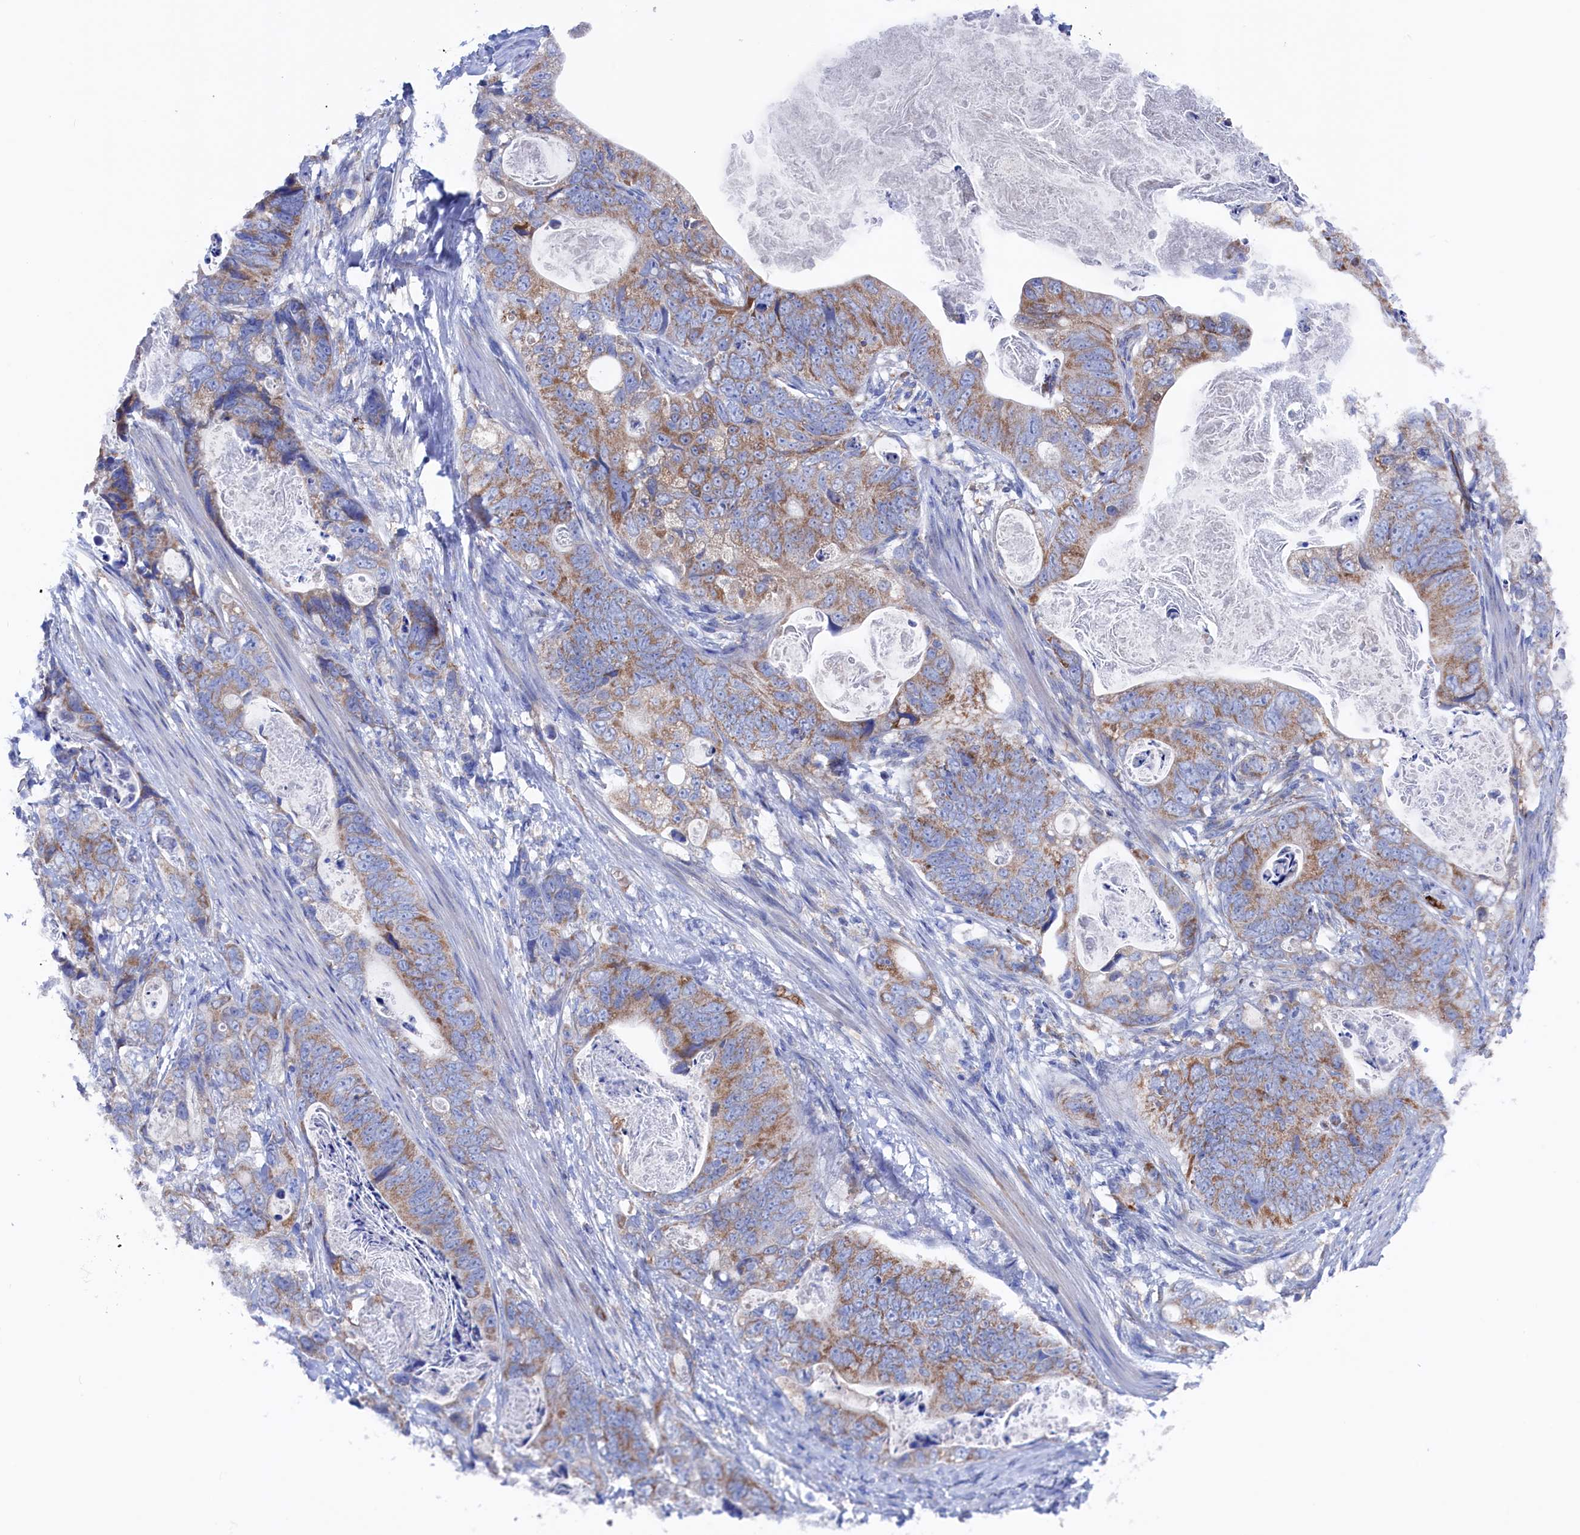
{"staining": {"intensity": "moderate", "quantity": "25%-75%", "location": "cytoplasmic/membranous"}, "tissue": "stomach cancer", "cell_type": "Tumor cells", "image_type": "cancer", "snomed": [{"axis": "morphology", "description": "Normal tissue, NOS"}, {"axis": "morphology", "description": "Adenocarcinoma, NOS"}, {"axis": "topography", "description": "Stomach"}], "caption": "Immunohistochemistry of stomach cancer shows medium levels of moderate cytoplasmic/membranous staining in approximately 25%-75% of tumor cells. (IHC, brightfield microscopy, high magnification).", "gene": "C12orf73", "patient": {"sex": "female", "age": 89}}